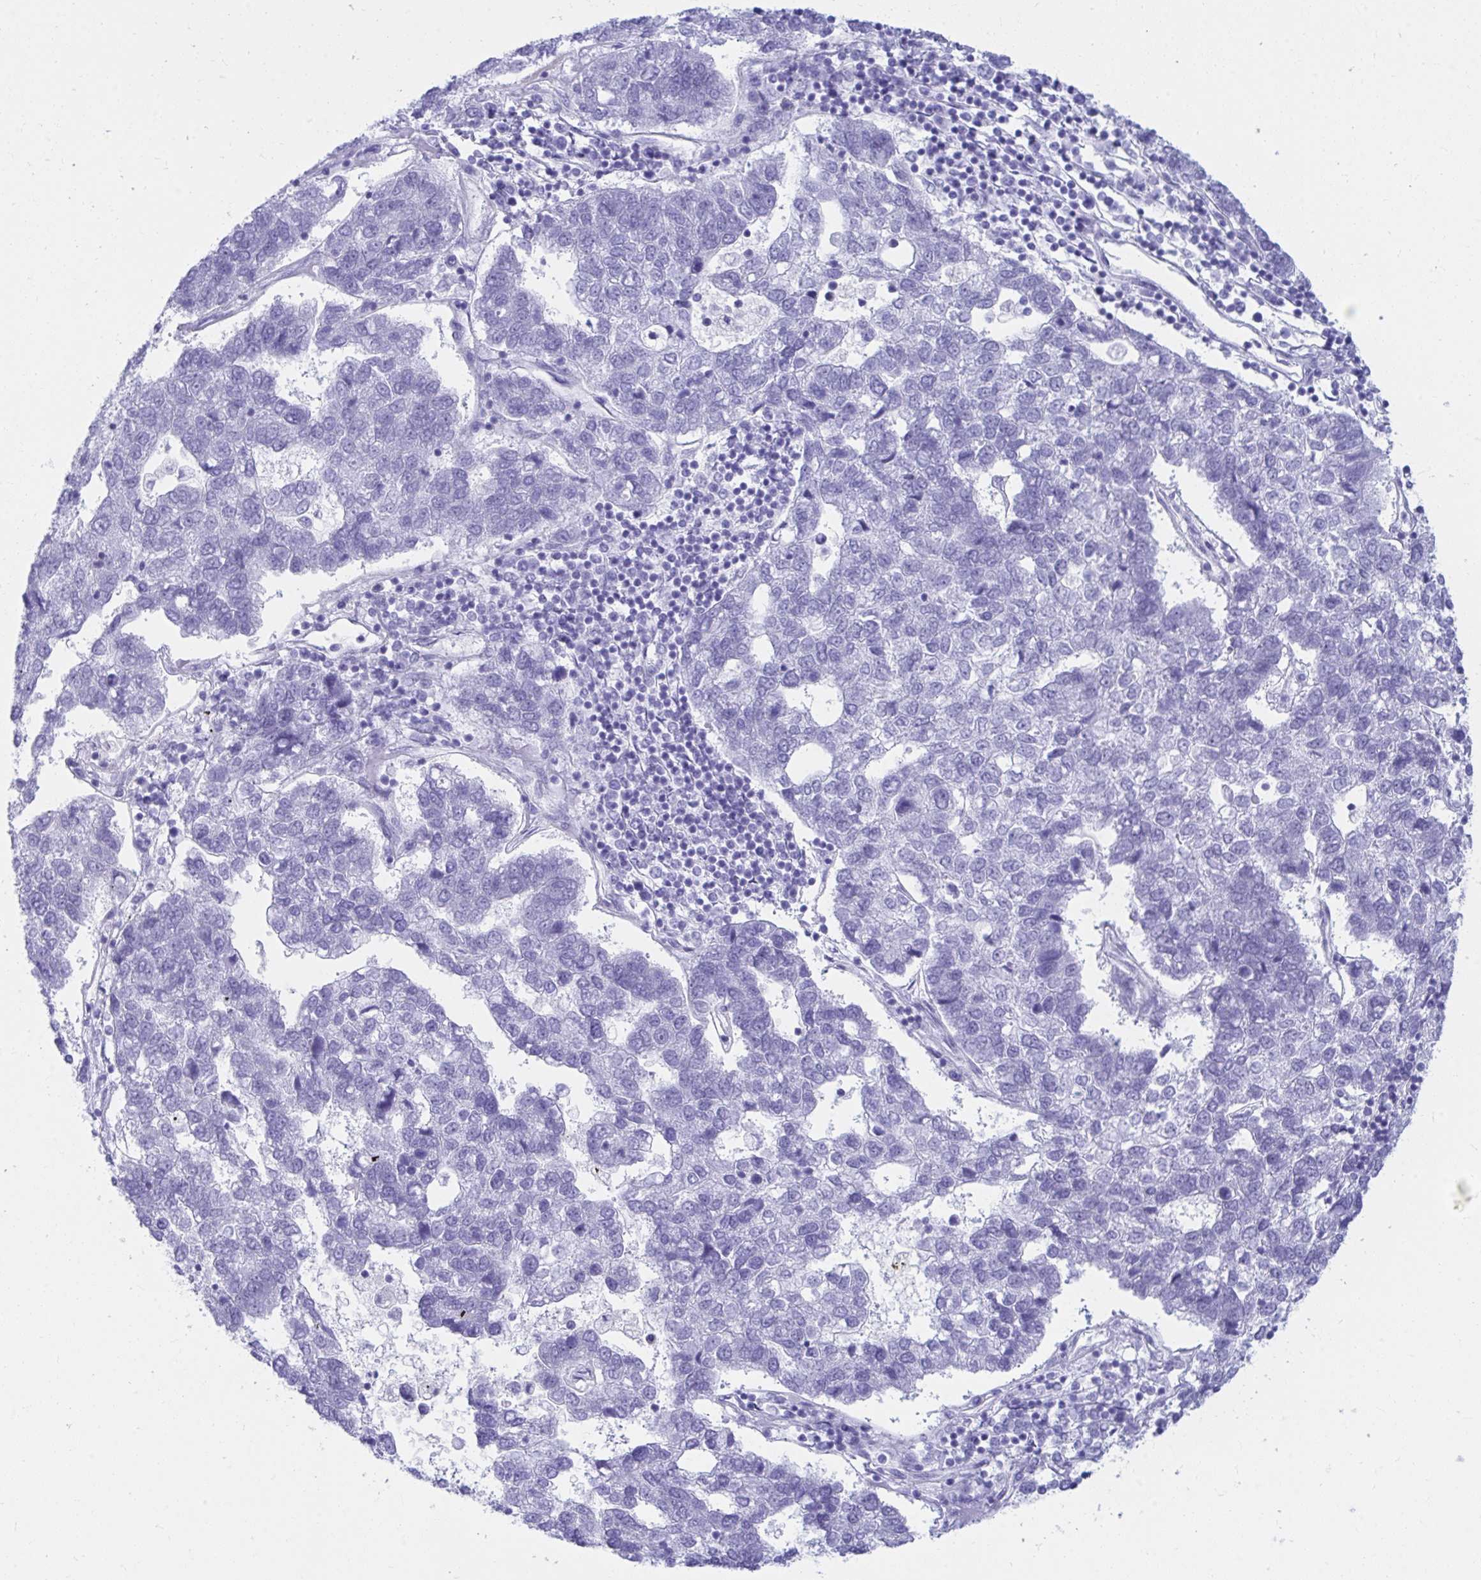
{"staining": {"intensity": "negative", "quantity": "none", "location": "none"}, "tissue": "pancreatic cancer", "cell_type": "Tumor cells", "image_type": "cancer", "snomed": [{"axis": "morphology", "description": "Adenocarcinoma, NOS"}, {"axis": "topography", "description": "Pancreas"}], "caption": "Immunohistochemical staining of adenocarcinoma (pancreatic) displays no significant expression in tumor cells. The staining is performed using DAB (3,3'-diaminobenzidine) brown chromogen with nuclei counter-stained in using hematoxylin.", "gene": "SHISA8", "patient": {"sex": "female", "age": 61}}